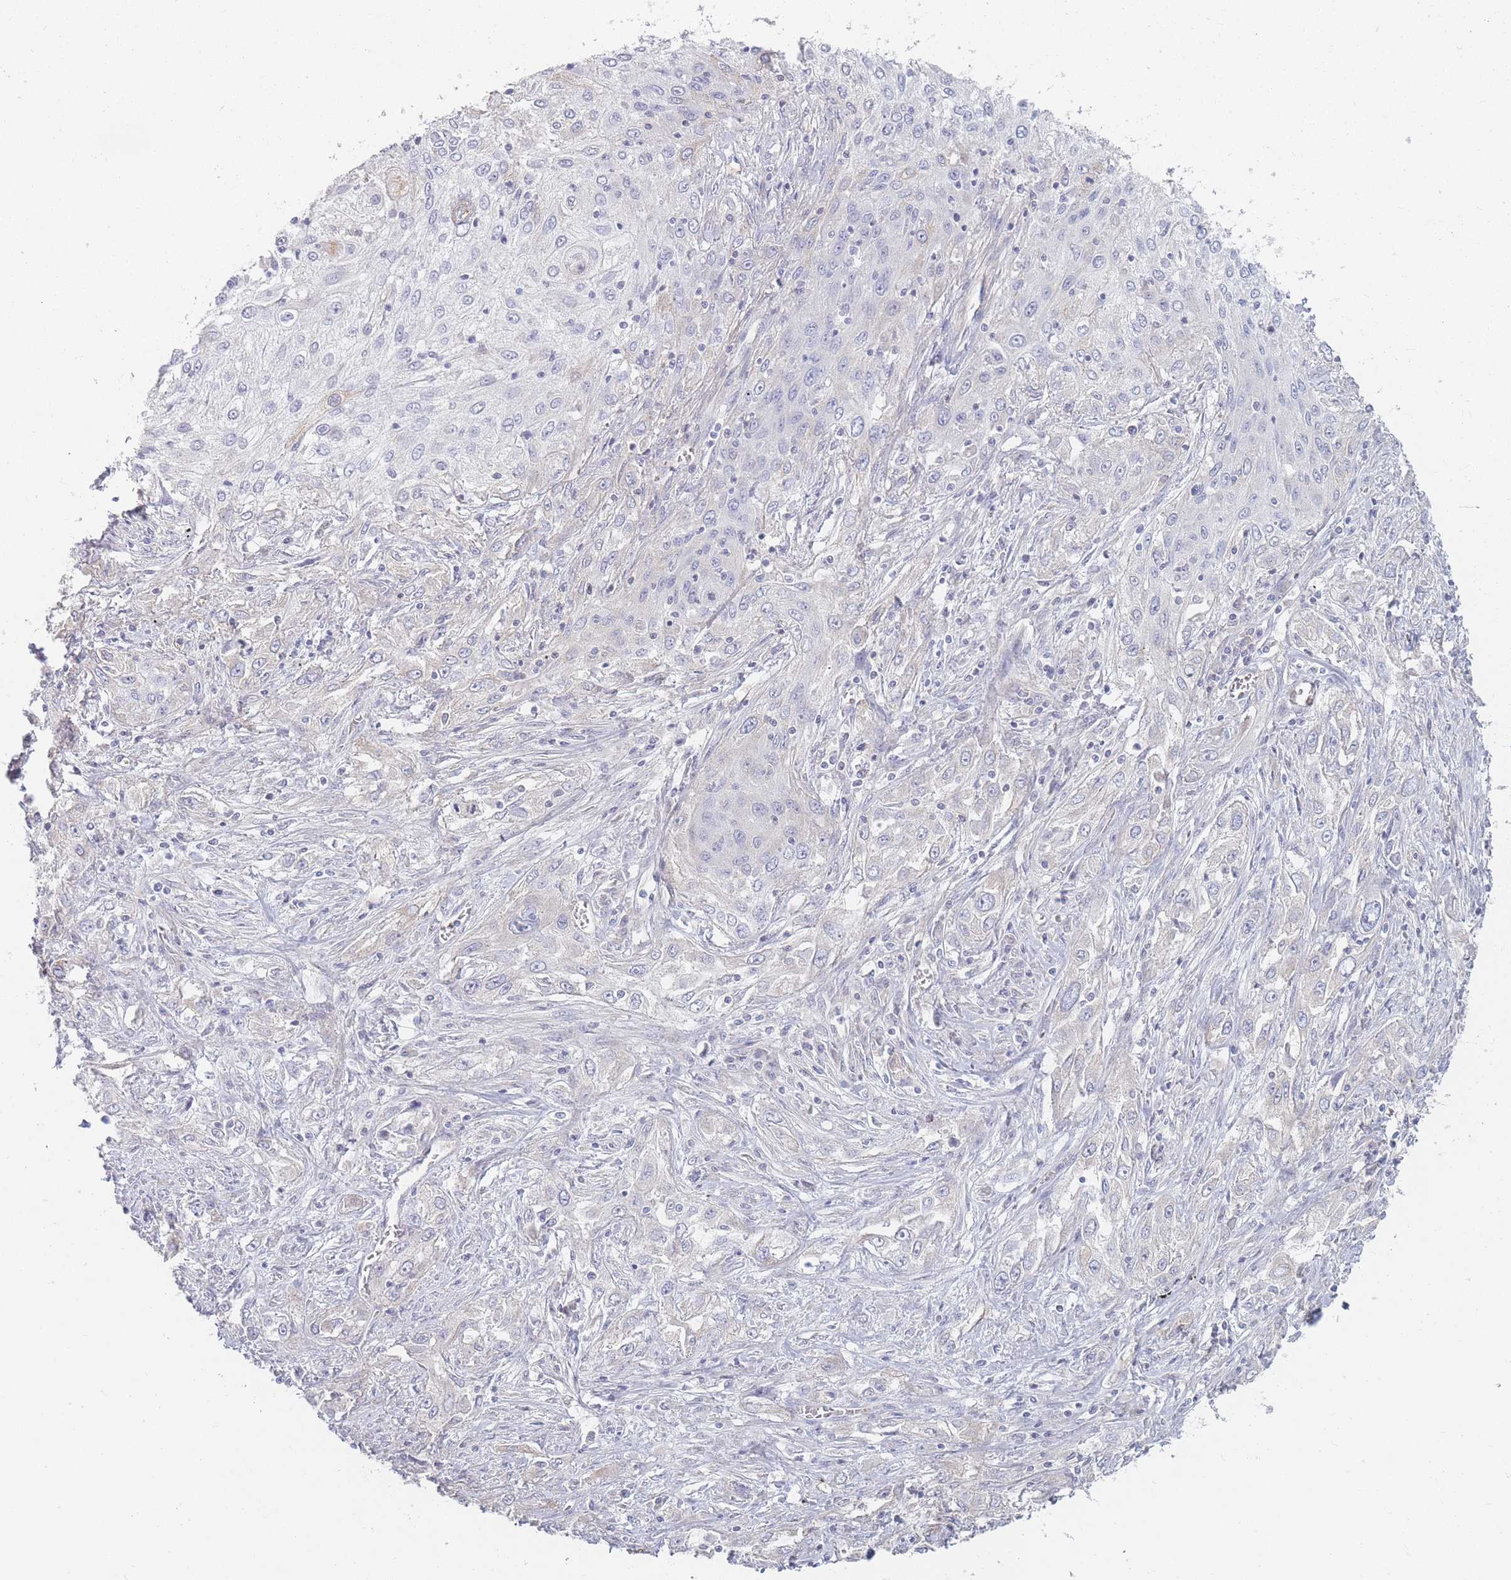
{"staining": {"intensity": "negative", "quantity": "none", "location": "none"}, "tissue": "lung cancer", "cell_type": "Tumor cells", "image_type": "cancer", "snomed": [{"axis": "morphology", "description": "Squamous cell carcinoma, NOS"}, {"axis": "topography", "description": "Lung"}], "caption": "The photomicrograph shows no staining of tumor cells in squamous cell carcinoma (lung). (DAB (3,3'-diaminobenzidine) IHC with hematoxylin counter stain).", "gene": "PRG4", "patient": {"sex": "female", "age": 69}}